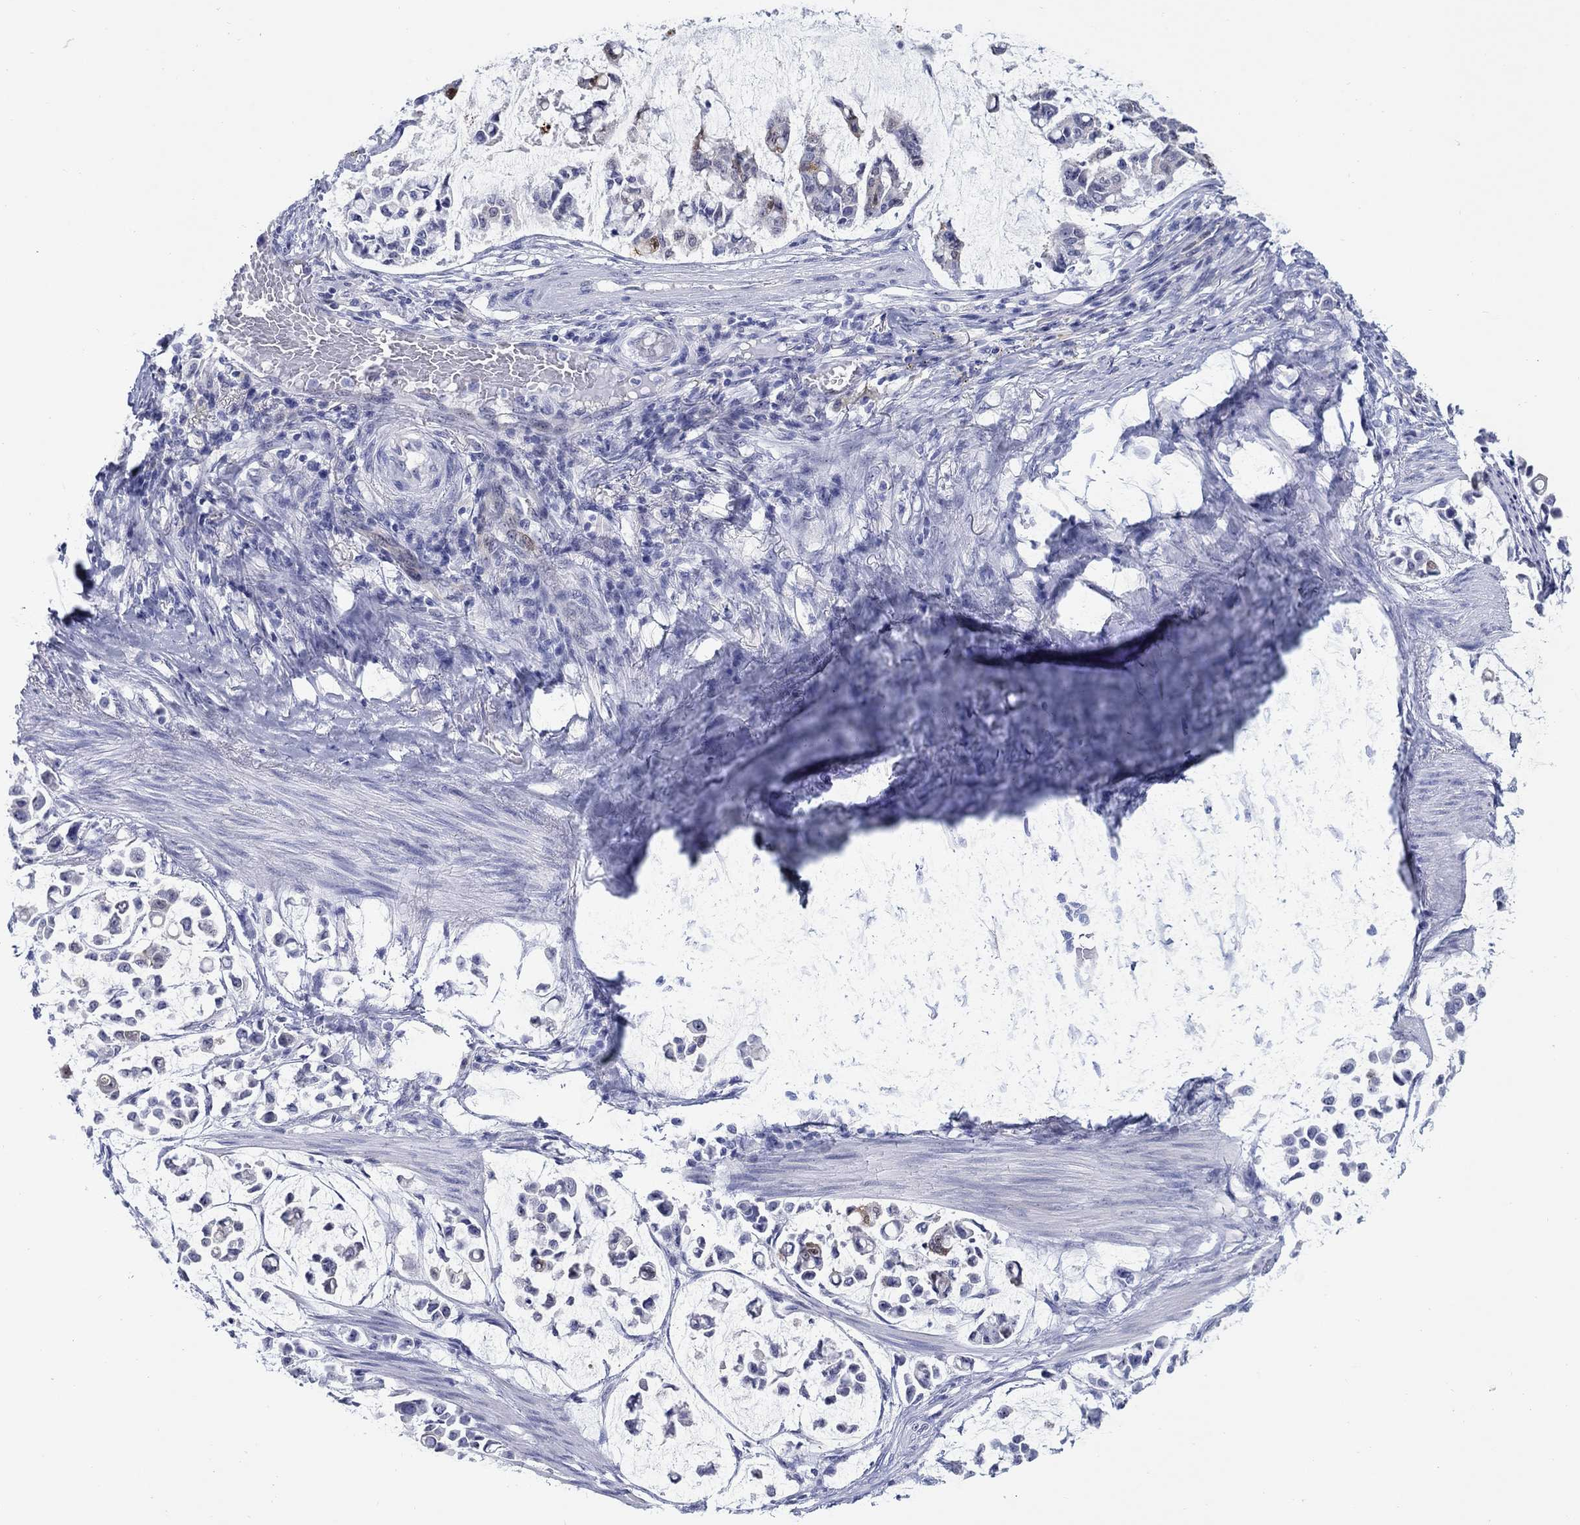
{"staining": {"intensity": "moderate", "quantity": "<25%", "location": "cytoplasmic/membranous"}, "tissue": "stomach cancer", "cell_type": "Tumor cells", "image_type": "cancer", "snomed": [{"axis": "morphology", "description": "Adenocarcinoma, NOS"}, {"axis": "topography", "description": "Stomach"}], "caption": "Protein staining by IHC demonstrates moderate cytoplasmic/membranous positivity in about <25% of tumor cells in adenocarcinoma (stomach).", "gene": "AKR1C2", "patient": {"sex": "male", "age": 82}}